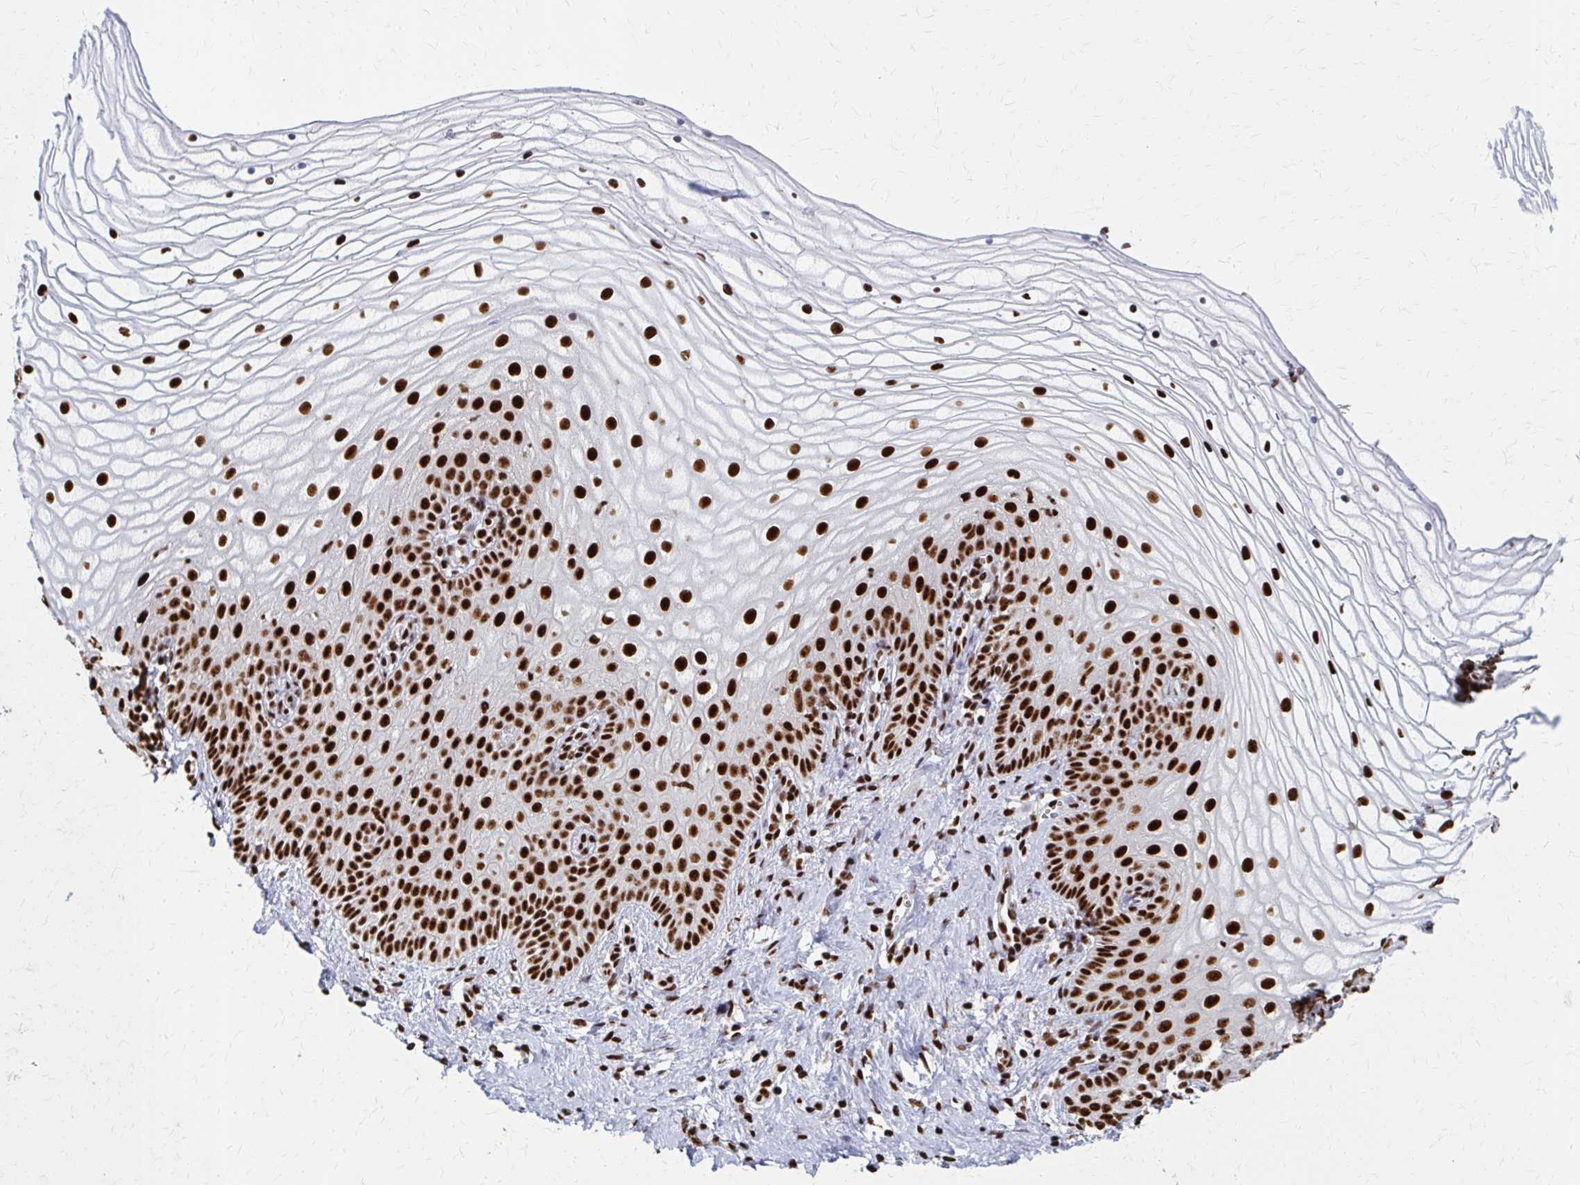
{"staining": {"intensity": "strong", "quantity": ">75%", "location": "nuclear"}, "tissue": "vagina", "cell_type": "Squamous epithelial cells", "image_type": "normal", "snomed": [{"axis": "morphology", "description": "Normal tissue, NOS"}, {"axis": "topography", "description": "Vagina"}], "caption": "Immunohistochemical staining of benign vagina reveals strong nuclear protein positivity in approximately >75% of squamous epithelial cells.", "gene": "CNKSR3", "patient": {"sex": "female", "age": 56}}